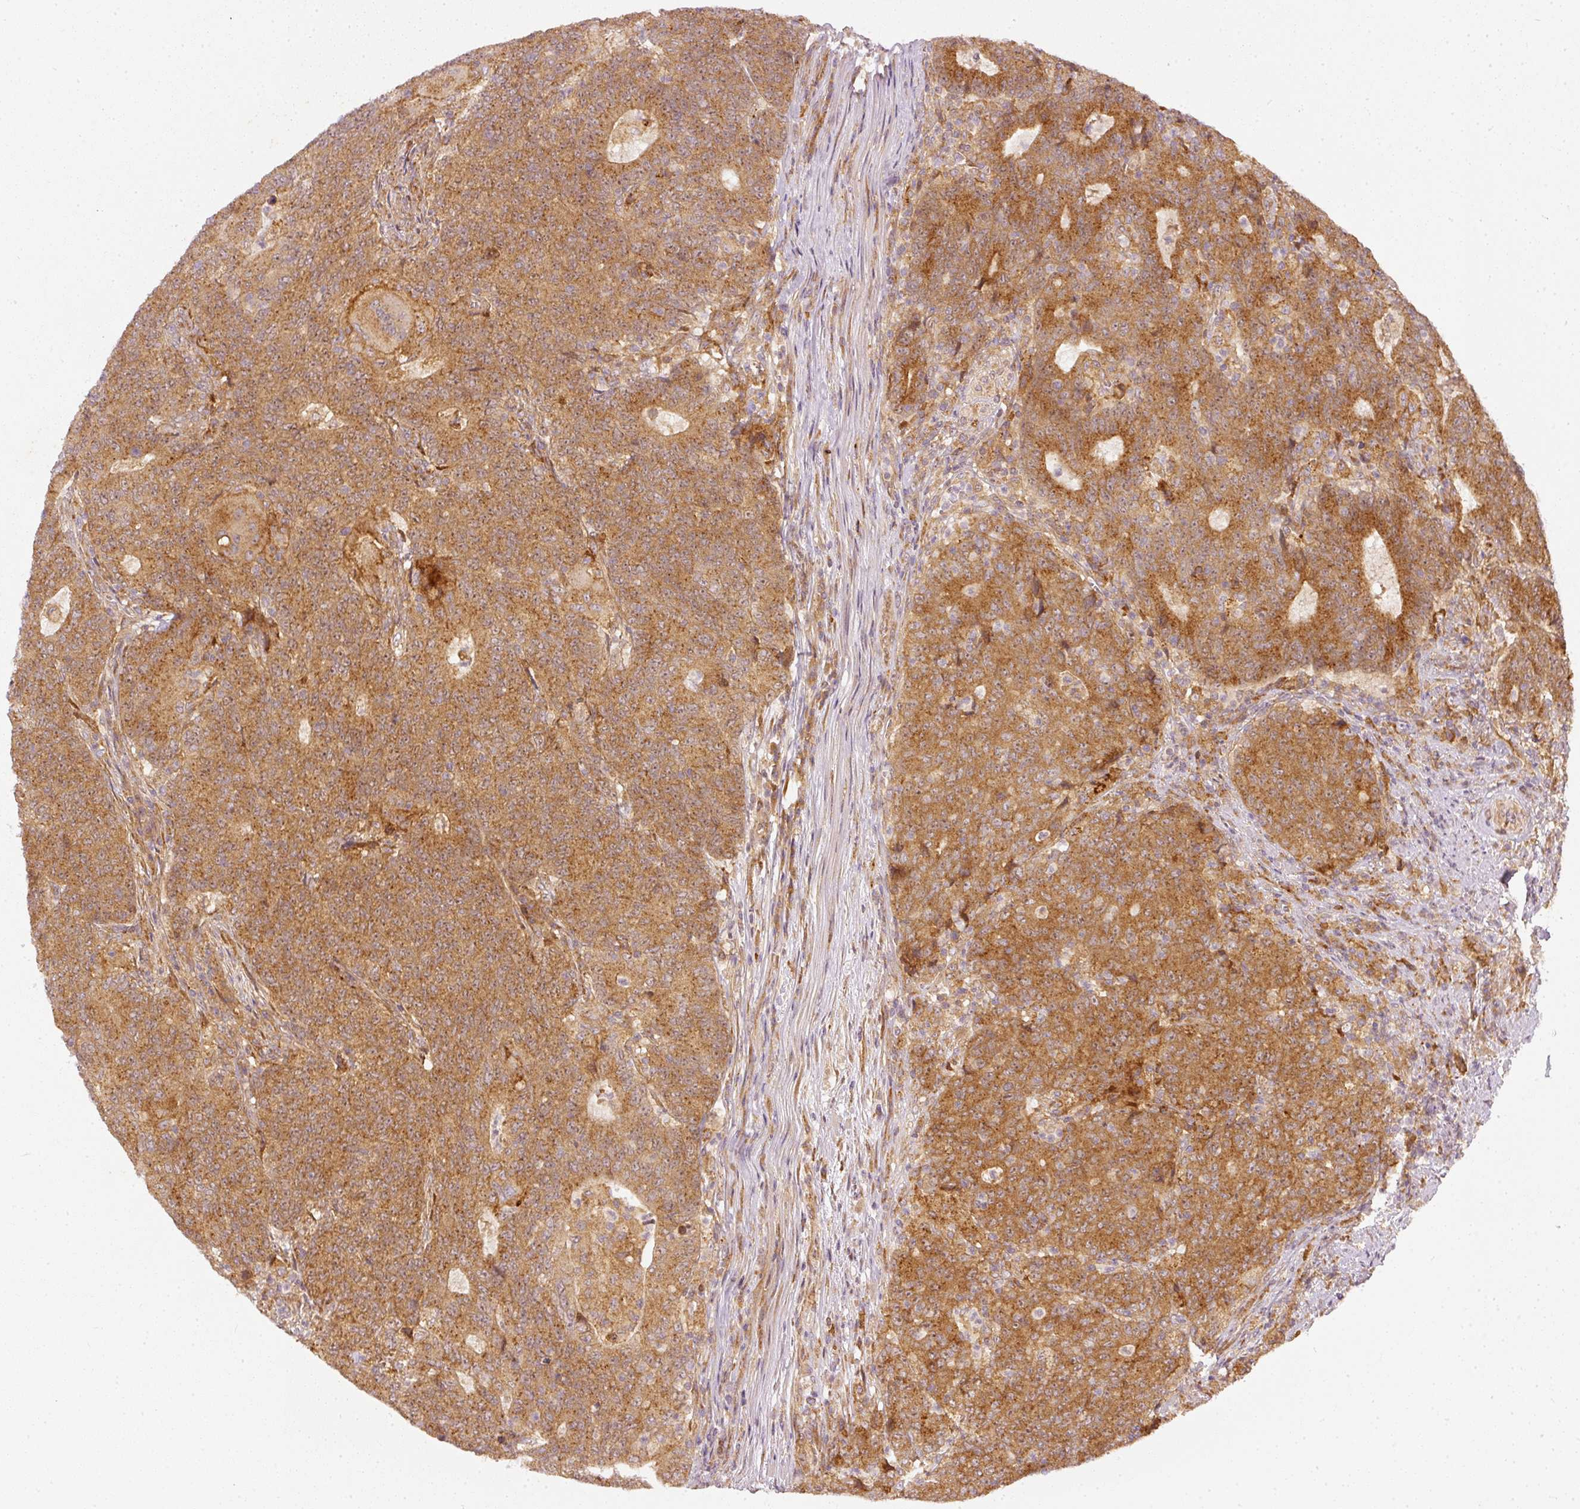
{"staining": {"intensity": "moderate", "quantity": ">75%", "location": "cytoplasmic/membranous"}, "tissue": "colorectal cancer", "cell_type": "Tumor cells", "image_type": "cancer", "snomed": [{"axis": "morphology", "description": "Adenocarcinoma, NOS"}, {"axis": "topography", "description": "Colon"}], "caption": "Colorectal cancer (adenocarcinoma) stained for a protein displays moderate cytoplasmic/membranous positivity in tumor cells.", "gene": "ZNF580", "patient": {"sex": "female", "age": 75}}